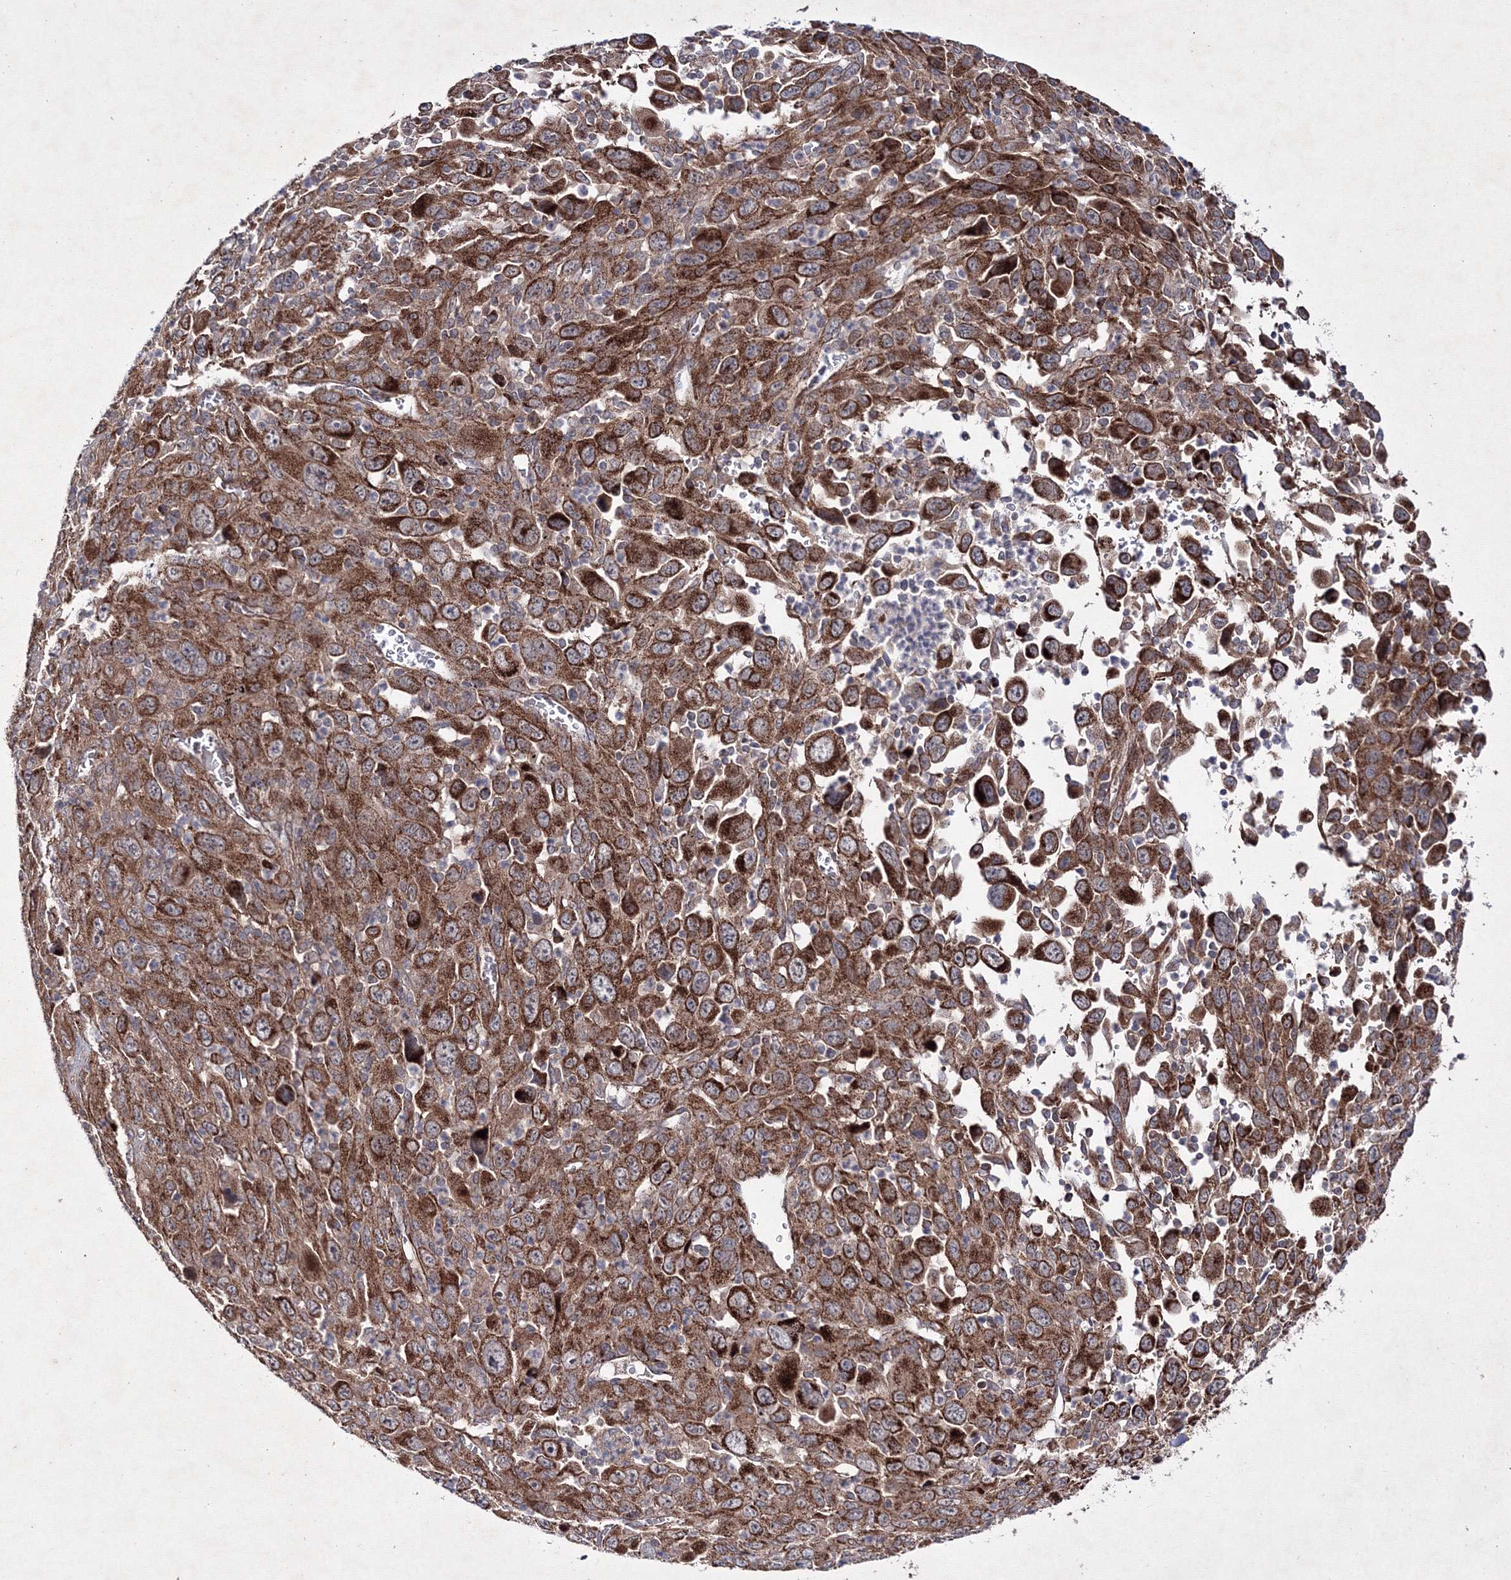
{"staining": {"intensity": "strong", "quantity": ">75%", "location": "cytoplasmic/membranous"}, "tissue": "melanoma", "cell_type": "Tumor cells", "image_type": "cancer", "snomed": [{"axis": "morphology", "description": "Malignant melanoma, Metastatic site"}, {"axis": "topography", "description": "Skin"}], "caption": "Immunohistochemical staining of human malignant melanoma (metastatic site) shows high levels of strong cytoplasmic/membranous expression in about >75% of tumor cells. (DAB (3,3'-diaminobenzidine) IHC with brightfield microscopy, high magnification).", "gene": "GFM1", "patient": {"sex": "female", "age": 56}}